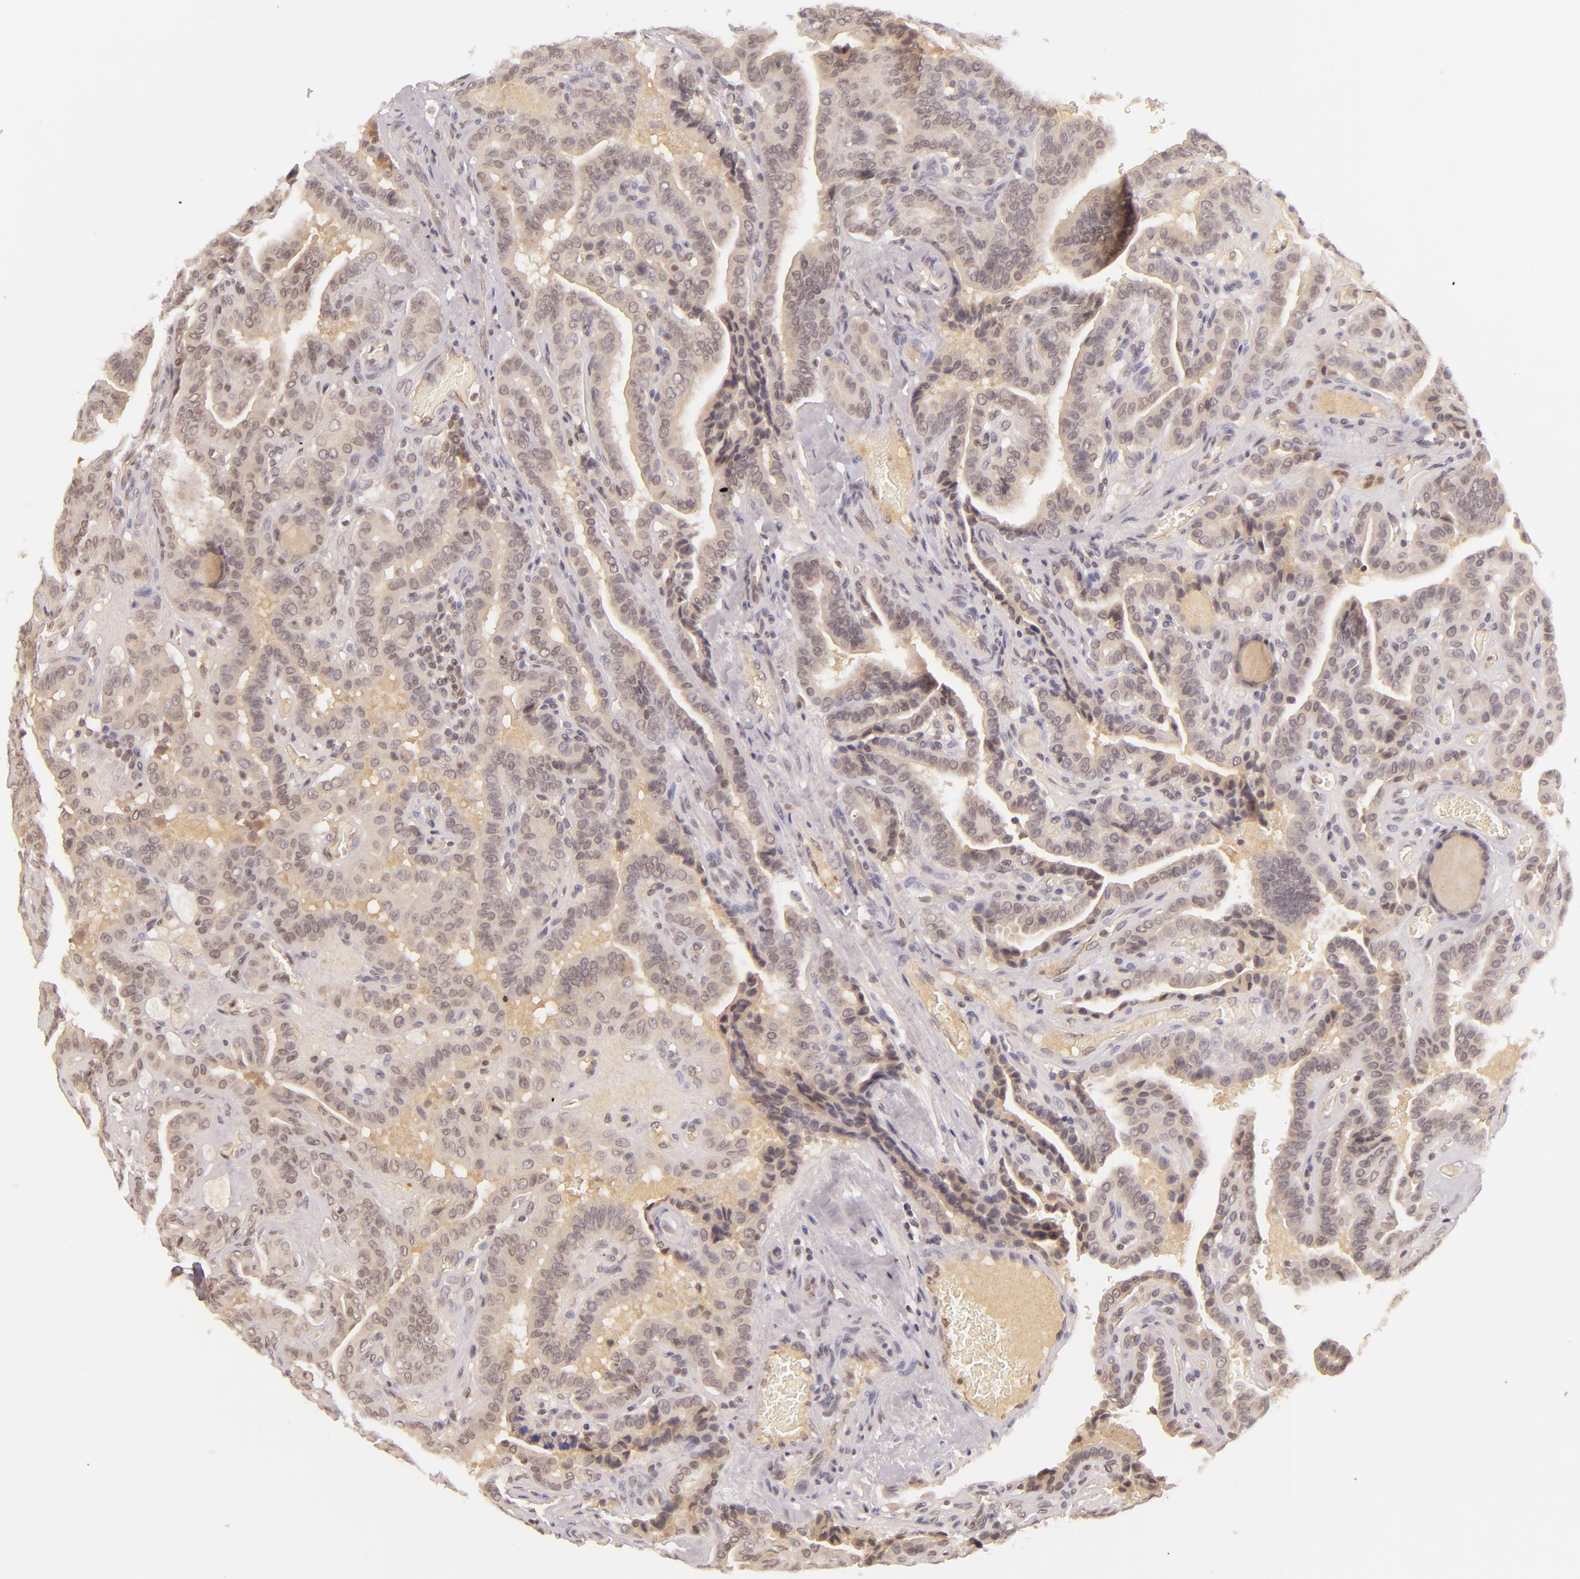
{"staining": {"intensity": "weak", "quantity": ">75%", "location": "cytoplasmic/membranous"}, "tissue": "thyroid cancer", "cell_type": "Tumor cells", "image_type": "cancer", "snomed": [{"axis": "morphology", "description": "Papillary adenocarcinoma, NOS"}, {"axis": "topography", "description": "Thyroid gland"}], "caption": "This image shows immunohistochemistry (IHC) staining of papillary adenocarcinoma (thyroid), with low weak cytoplasmic/membranous expression in approximately >75% of tumor cells.", "gene": "CASP8", "patient": {"sex": "male", "age": 87}}